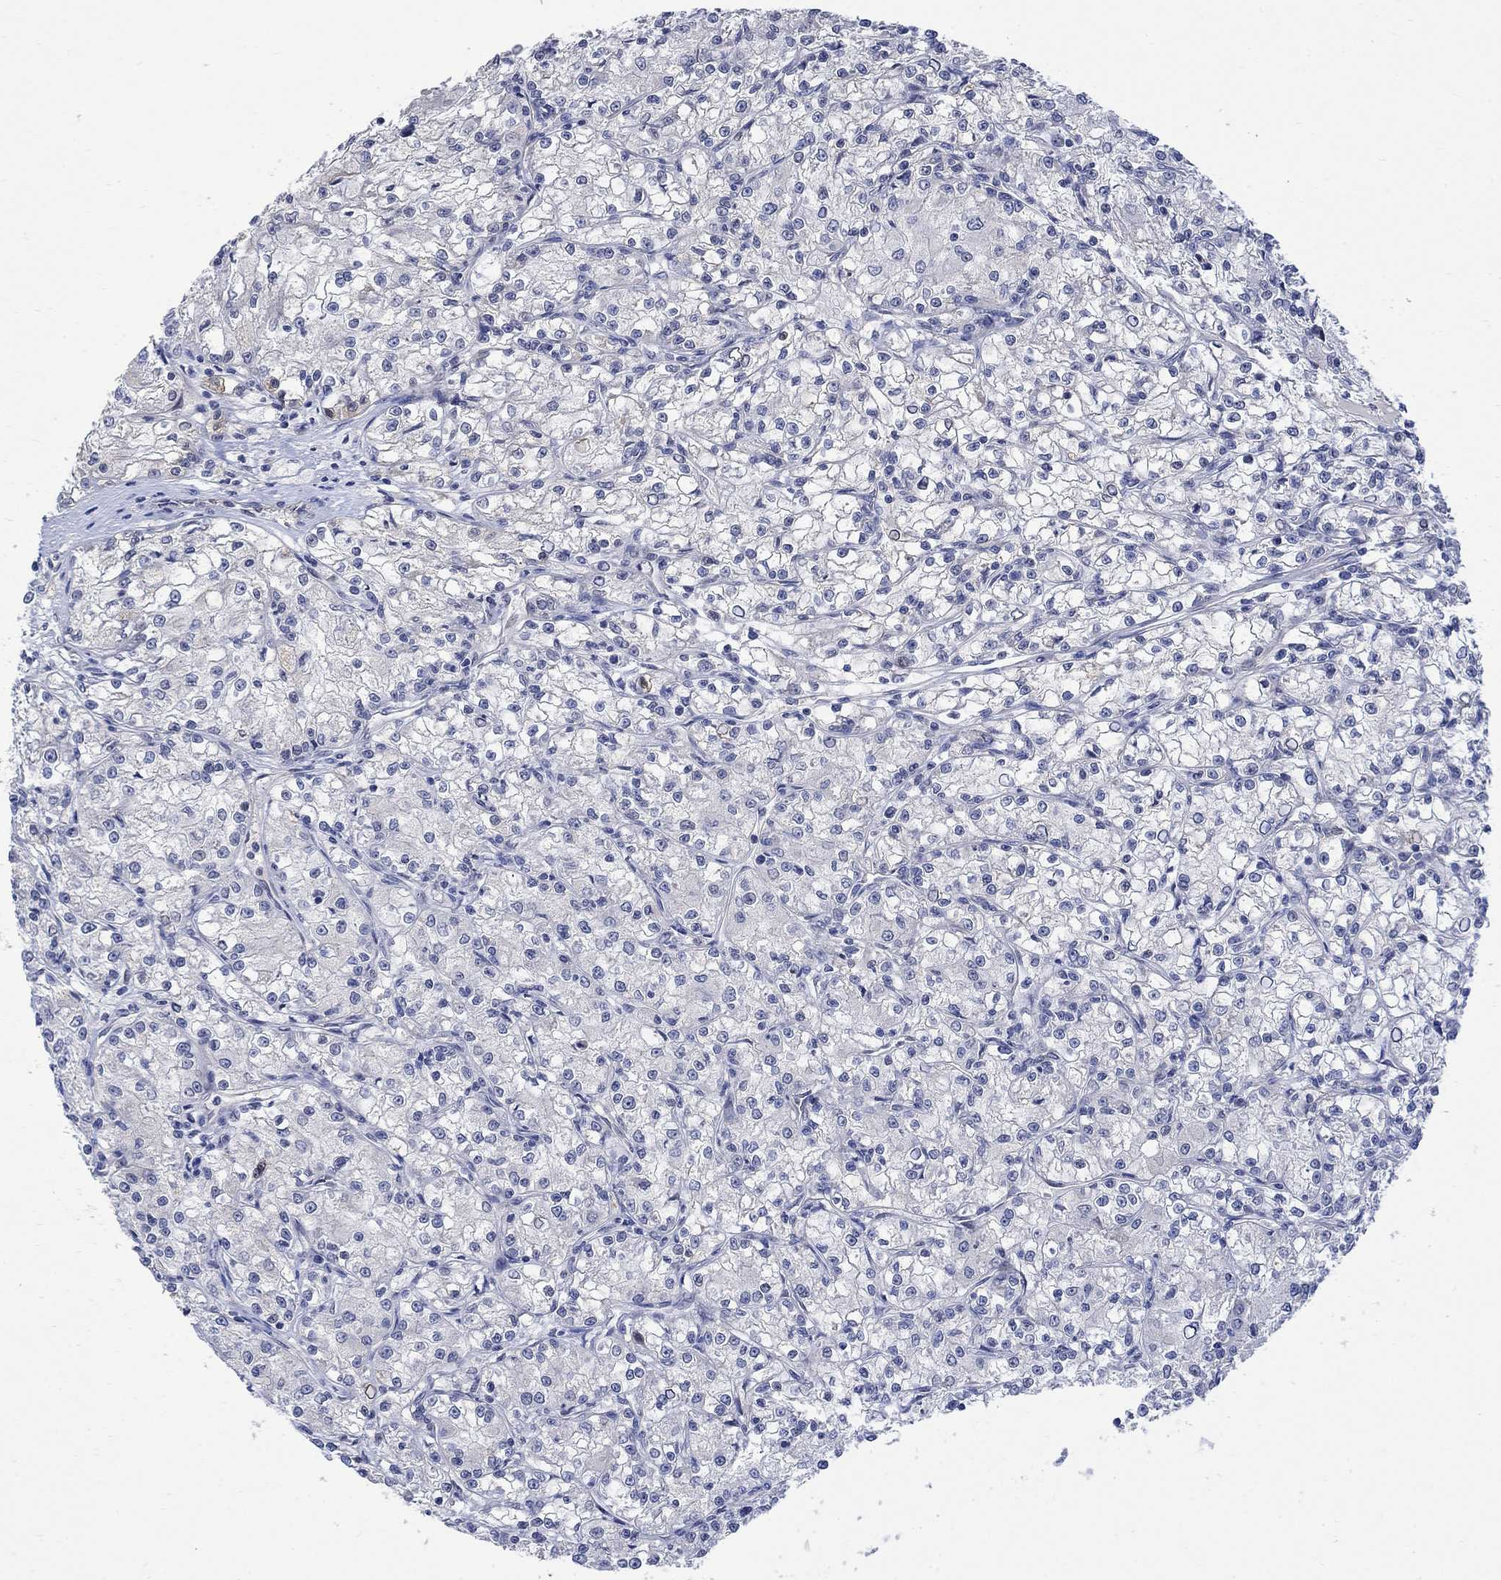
{"staining": {"intensity": "negative", "quantity": "none", "location": "none"}, "tissue": "renal cancer", "cell_type": "Tumor cells", "image_type": "cancer", "snomed": [{"axis": "morphology", "description": "Adenocarcinoma, NOS"}, {"axis": "topography", "description": "Kidney"}], "caption": "Tumor cells are negative for protein expression in human adenocarcinoma (renal).", "gene": "TGM2", "patient": {"sex": "female", "age": 59}}